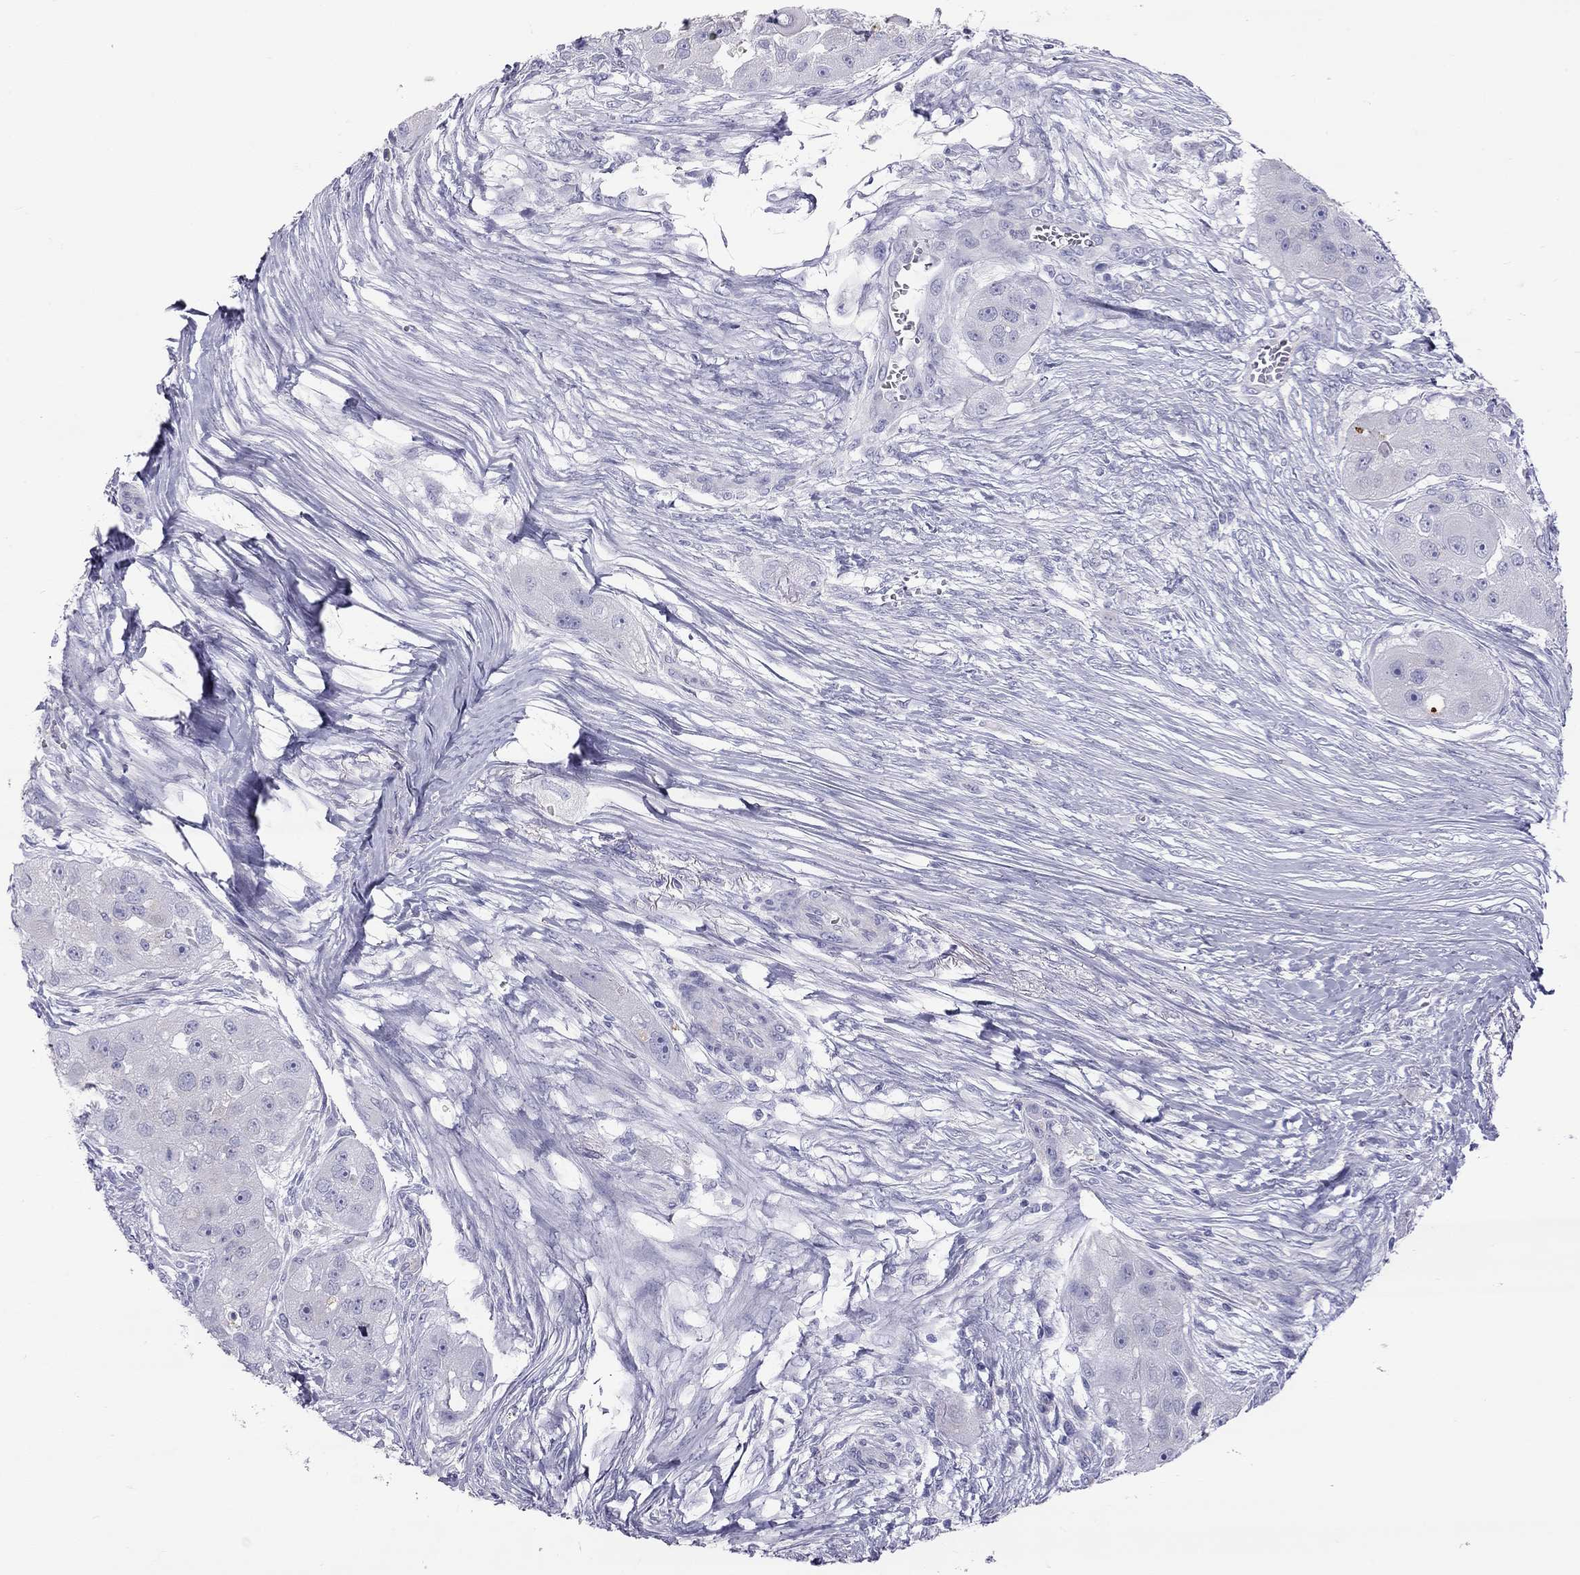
{"staining": {"intensity": "negative", "quantity": "none", "location": "none"}, "tissue": "head and neck cancer", "cell_type": "Tumor cells", "image_type": "cancer", "snomed": [{"axis": "morphology", "description": "Normal tissue, NOS"}, {"axis": "morphology", "description": "Squamous cell carcinoma, NOS"}, {"axis": "topography", "description": "Skeletal muscle"}, {"axis": "topography", "description": "Head-Neck"}], "caption": "DAB (3,3'-diaminobenzidine) immunohistochemical staining of head and neck cancer (squamous cell carcinoma) exhibits no significant expression in tumor cells.", "gene": "TDRD6", "patient": {"sex": "male", "age": 51}}